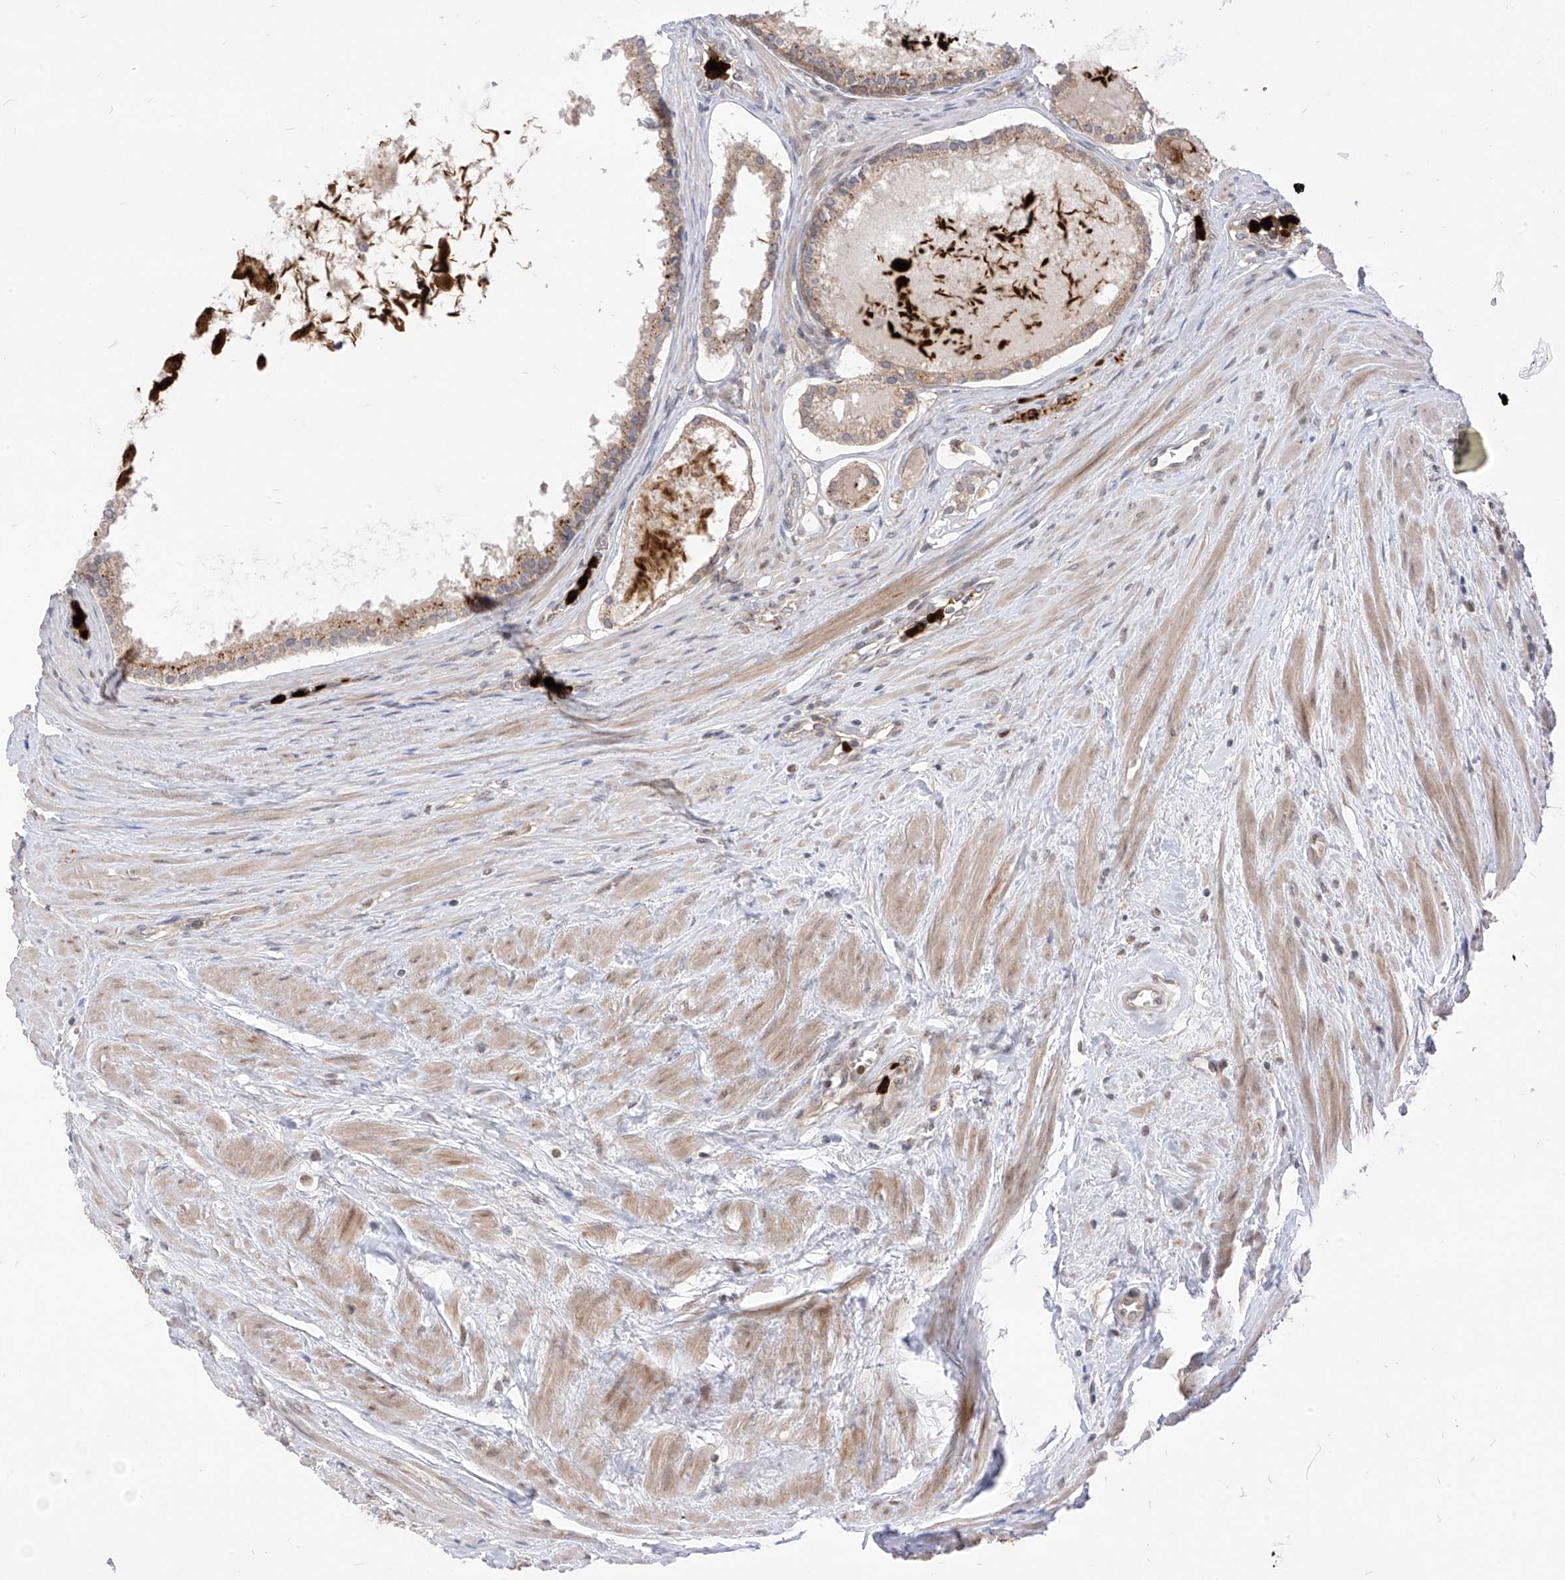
{"staining": {"intensity": "moderate", "quantity": "25%-75%", "location": "cytoplasmic/membranous"}, "tissue": "prostate cancer", "cell_type": "Tumor cells", "image_type": "cancer", "snomed": [{"axis": "morphology", "description": "Adenocarcinoma, High grade"}, {"axis": "topography", "description": "Prostate"}], "caption": "Immunohistochemical staining of prostate cancer (high-grade adenocarcinoma) displays moderate cytoplasmic/membranous protein positivity in about 25%-75% of tumor cells. Using DAB (brown) and hematoxylin (blue) stains, captured at high magnification using brightfield microscopy.", "gene": "CNKSR1", "patient": {"sex": "male", "age": 68}}